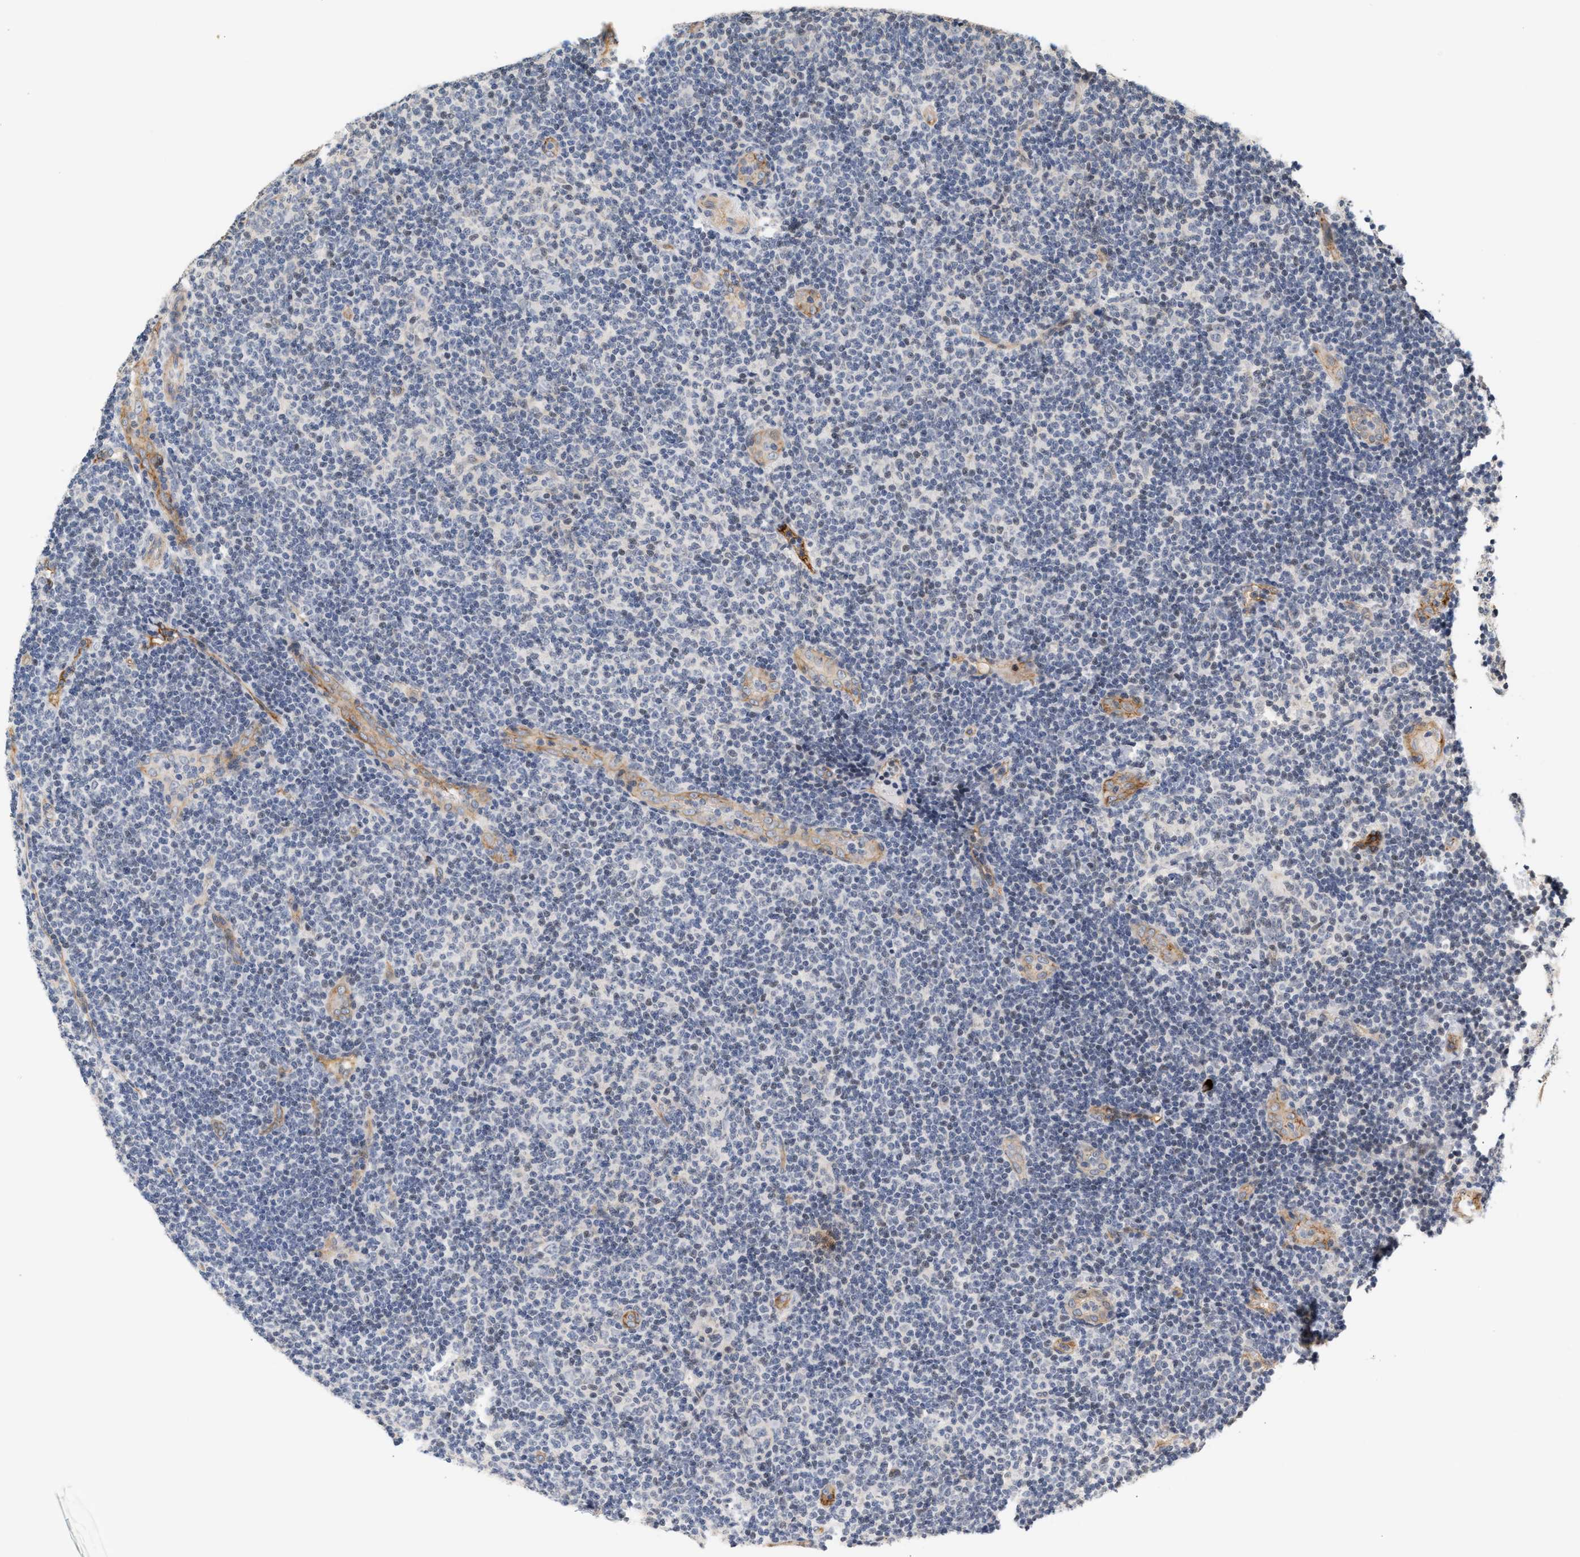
{"staining": {"intensity": "negative", "quantity": "none", "location": "none"}, "tissue": "lymphoma", "cell_type": "Tumor cells", "image_type": "cancer", "snomed": [{"axis": "morphology", "description": "Malignant lymphoma, non-Hodgkin's type, Low grade"}, {"axis": "topography", "description": "Lymph node"}], "caption": "A photomicrograph of human low-grade malignant lymphoma, non-Hodgkin's type is negative for staining in tumor cells.", "gene": "PLXND1", "patient": {"sex": "male", "age": 83}}